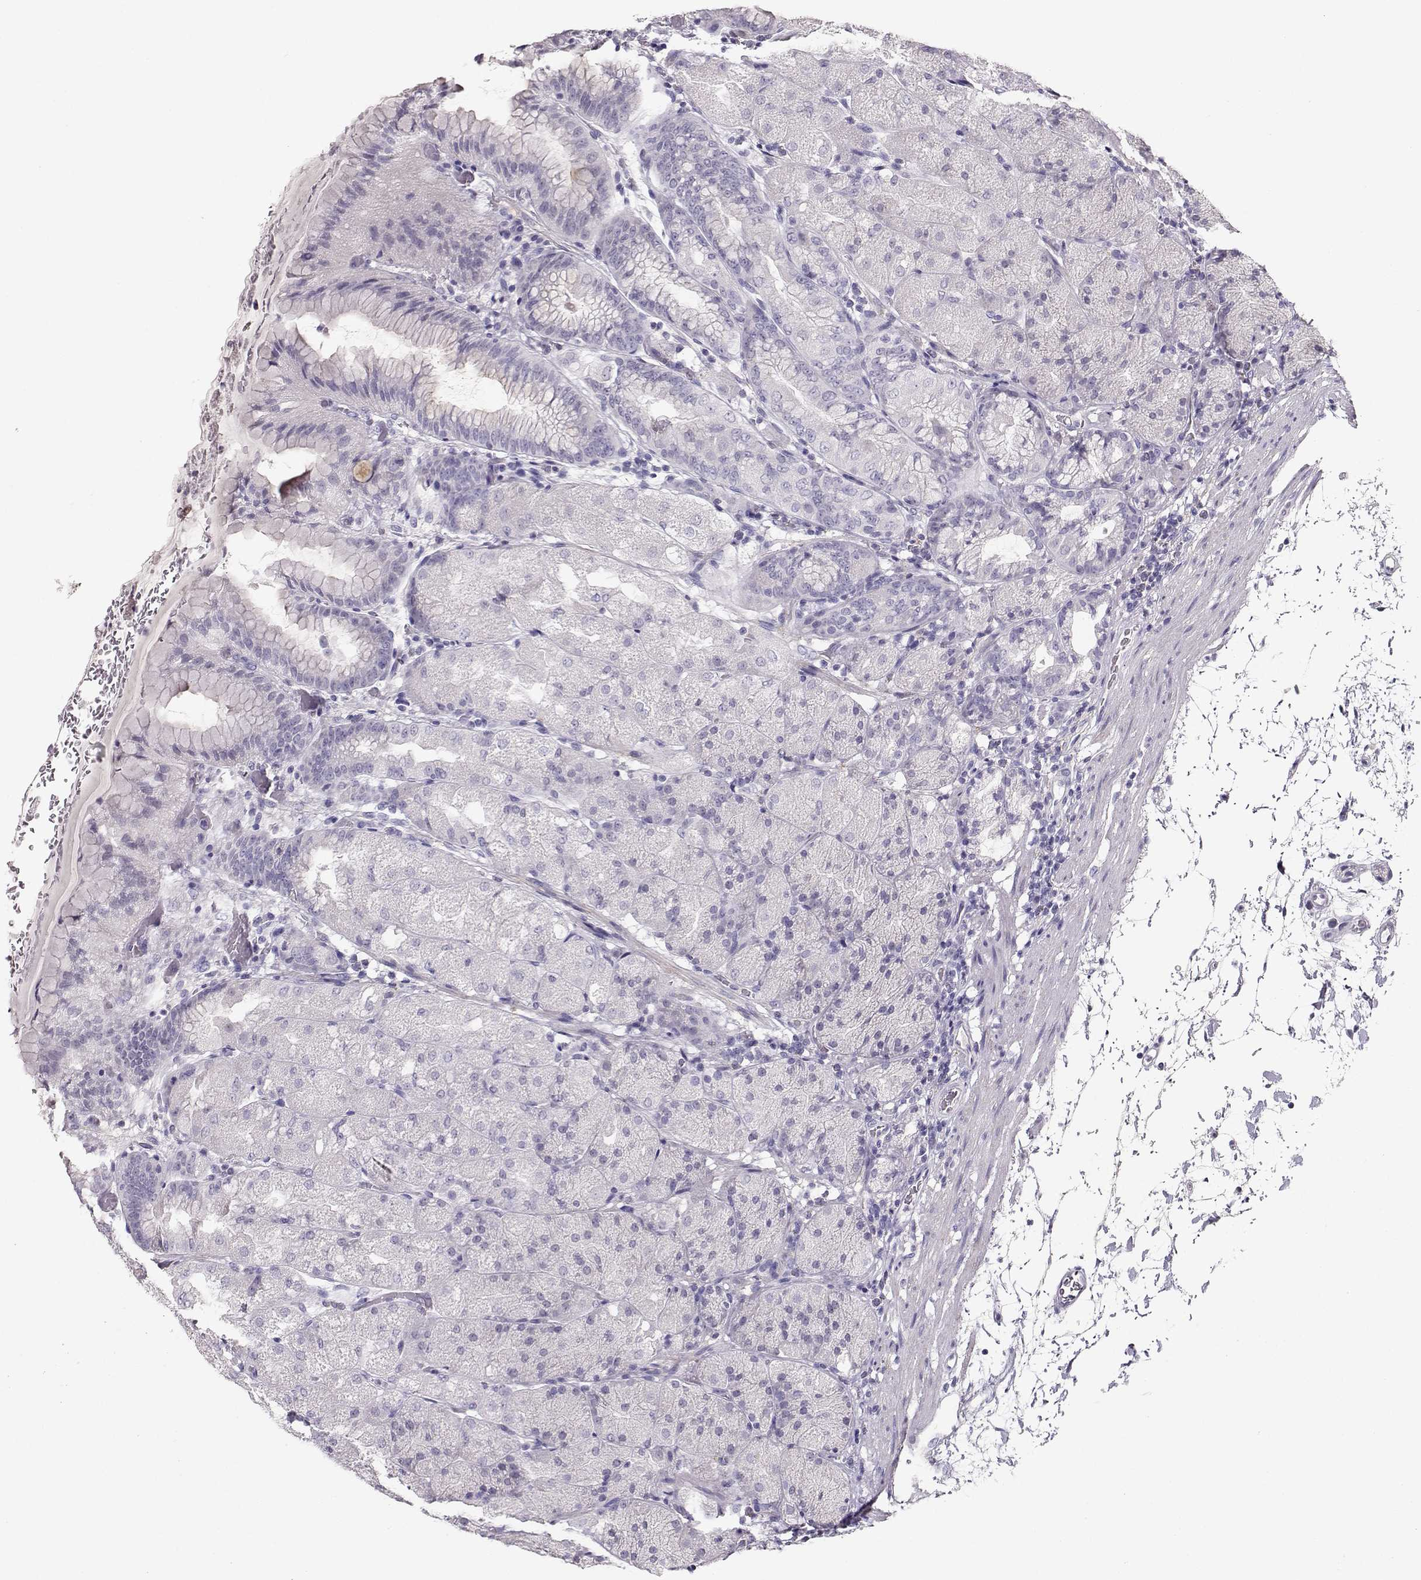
{"staining": {"intensity": "negative", "quantity": "none", "location": "none"}, "tissue": "stomach", "cell_type": "Glandular cells", "image_type": "normal", "snomed": [{"axis": "morphology", "description": "Normal tissue, NOS"}, {"axis": "topography", "description": "Stomach, upper"}, {"axis": "topography", "description": "Stomach"}, {"axis": "topography", "description": "Stomach, lower"}], "caption": "Immunohistochemistry (IHC) image of unremarkable stomach stained for a protein (brown), which reveals no positivity in glandular cells.", "gene": "RBM44", "patient": {"sex": "male", "age": 62}}